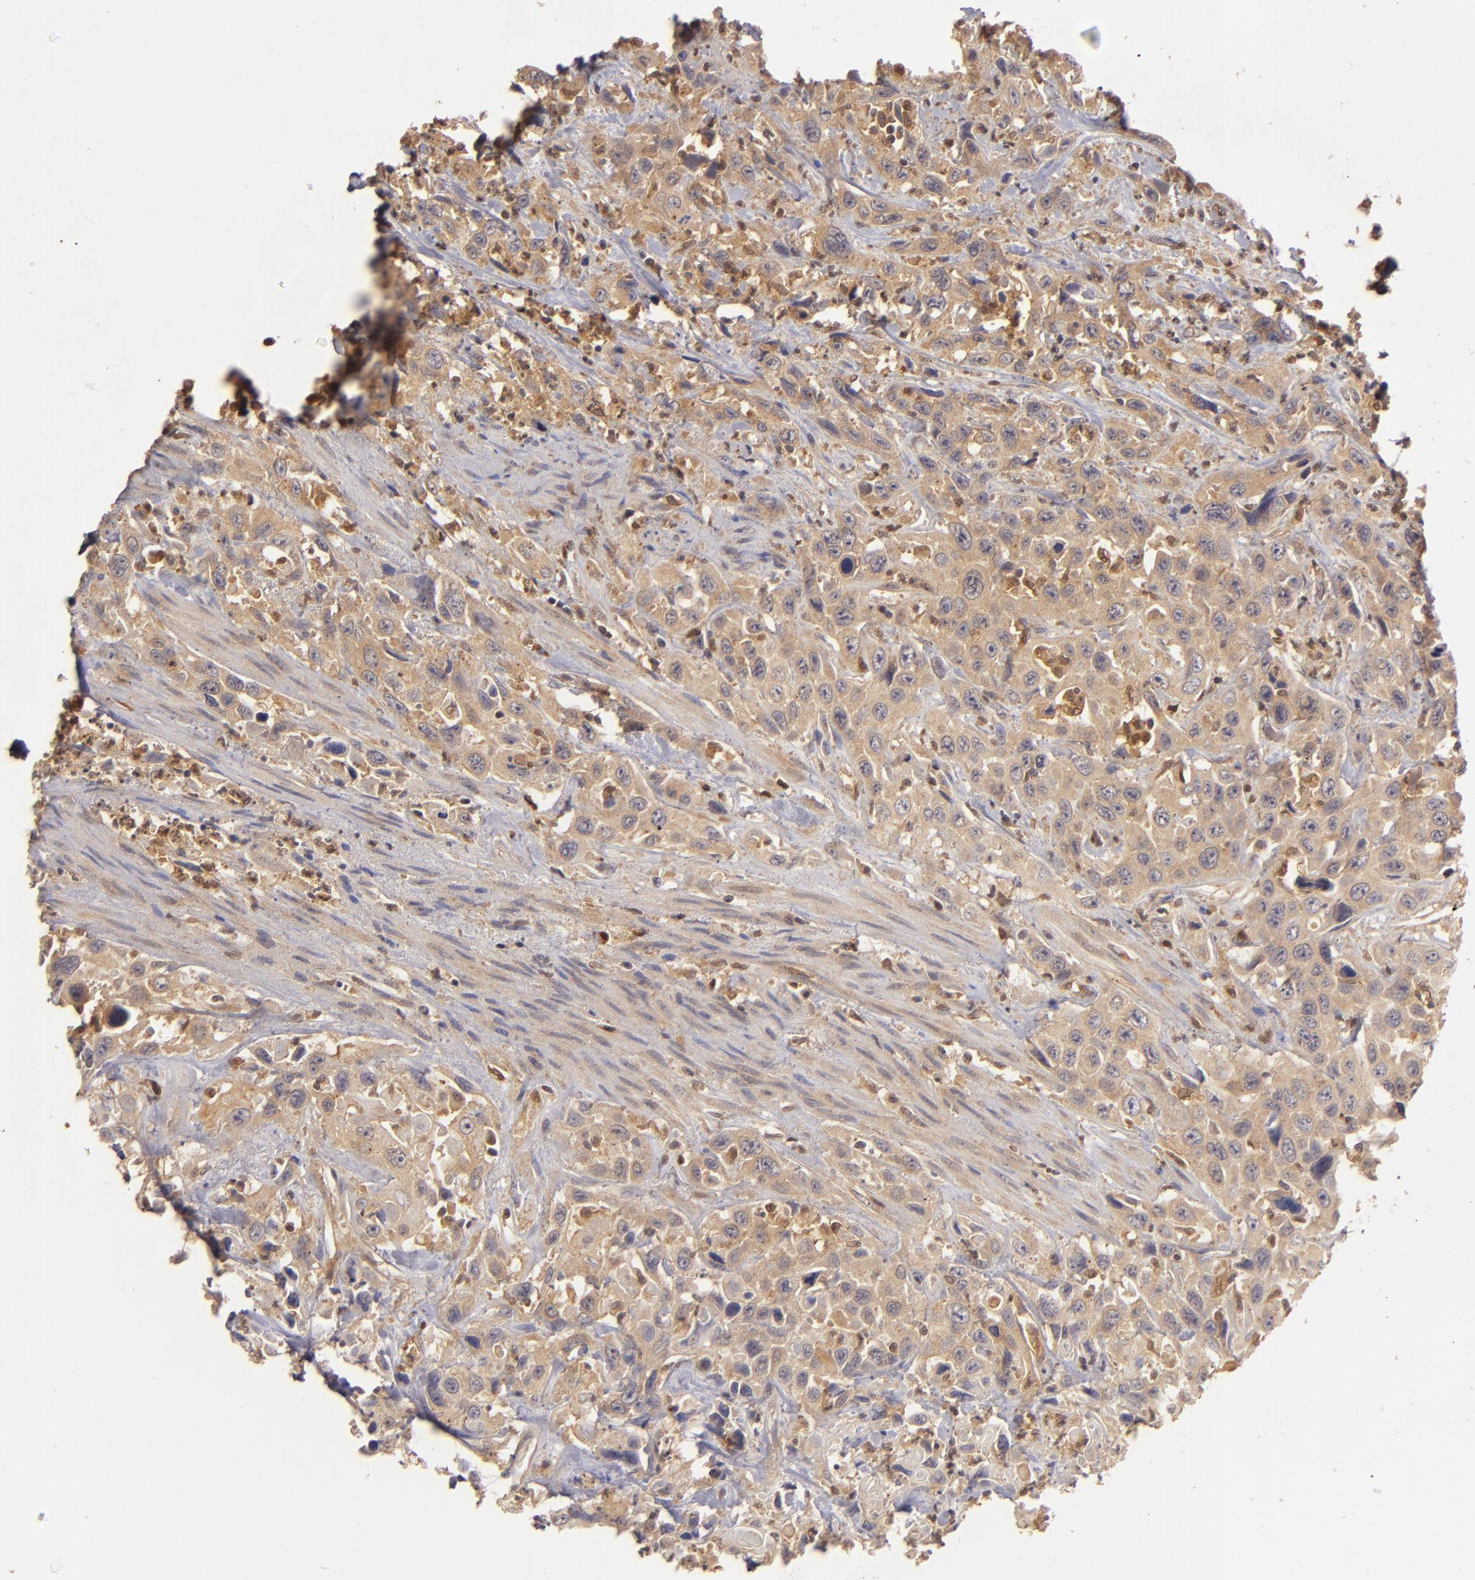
{"staining": {"intensity": "moderate", "quantity": ">75%", "location": "cytoplasmic/membranous"}, "tissue": "urothelial cancer", "cell_type": "Tumor cells", "image_type": "cancer", "snomed": [{"axis": "morphology", "description": "Urothelial carcinoma, High grade"}, {"axis": "topography", "description": "Urinary bladder"}], "caption": "Protein expression analysis of human high-grade urothelial carcinoma reveals moderate cytoplasmic/membranous positivity in about >75% of tumor cells. The staining is performed using DAB brown chromogen to label protein expression. The nuclei are counter-stained blue using hematoxylin.", "gene": "PRKCD", "patient": {"sex": "female", "age": 84}}